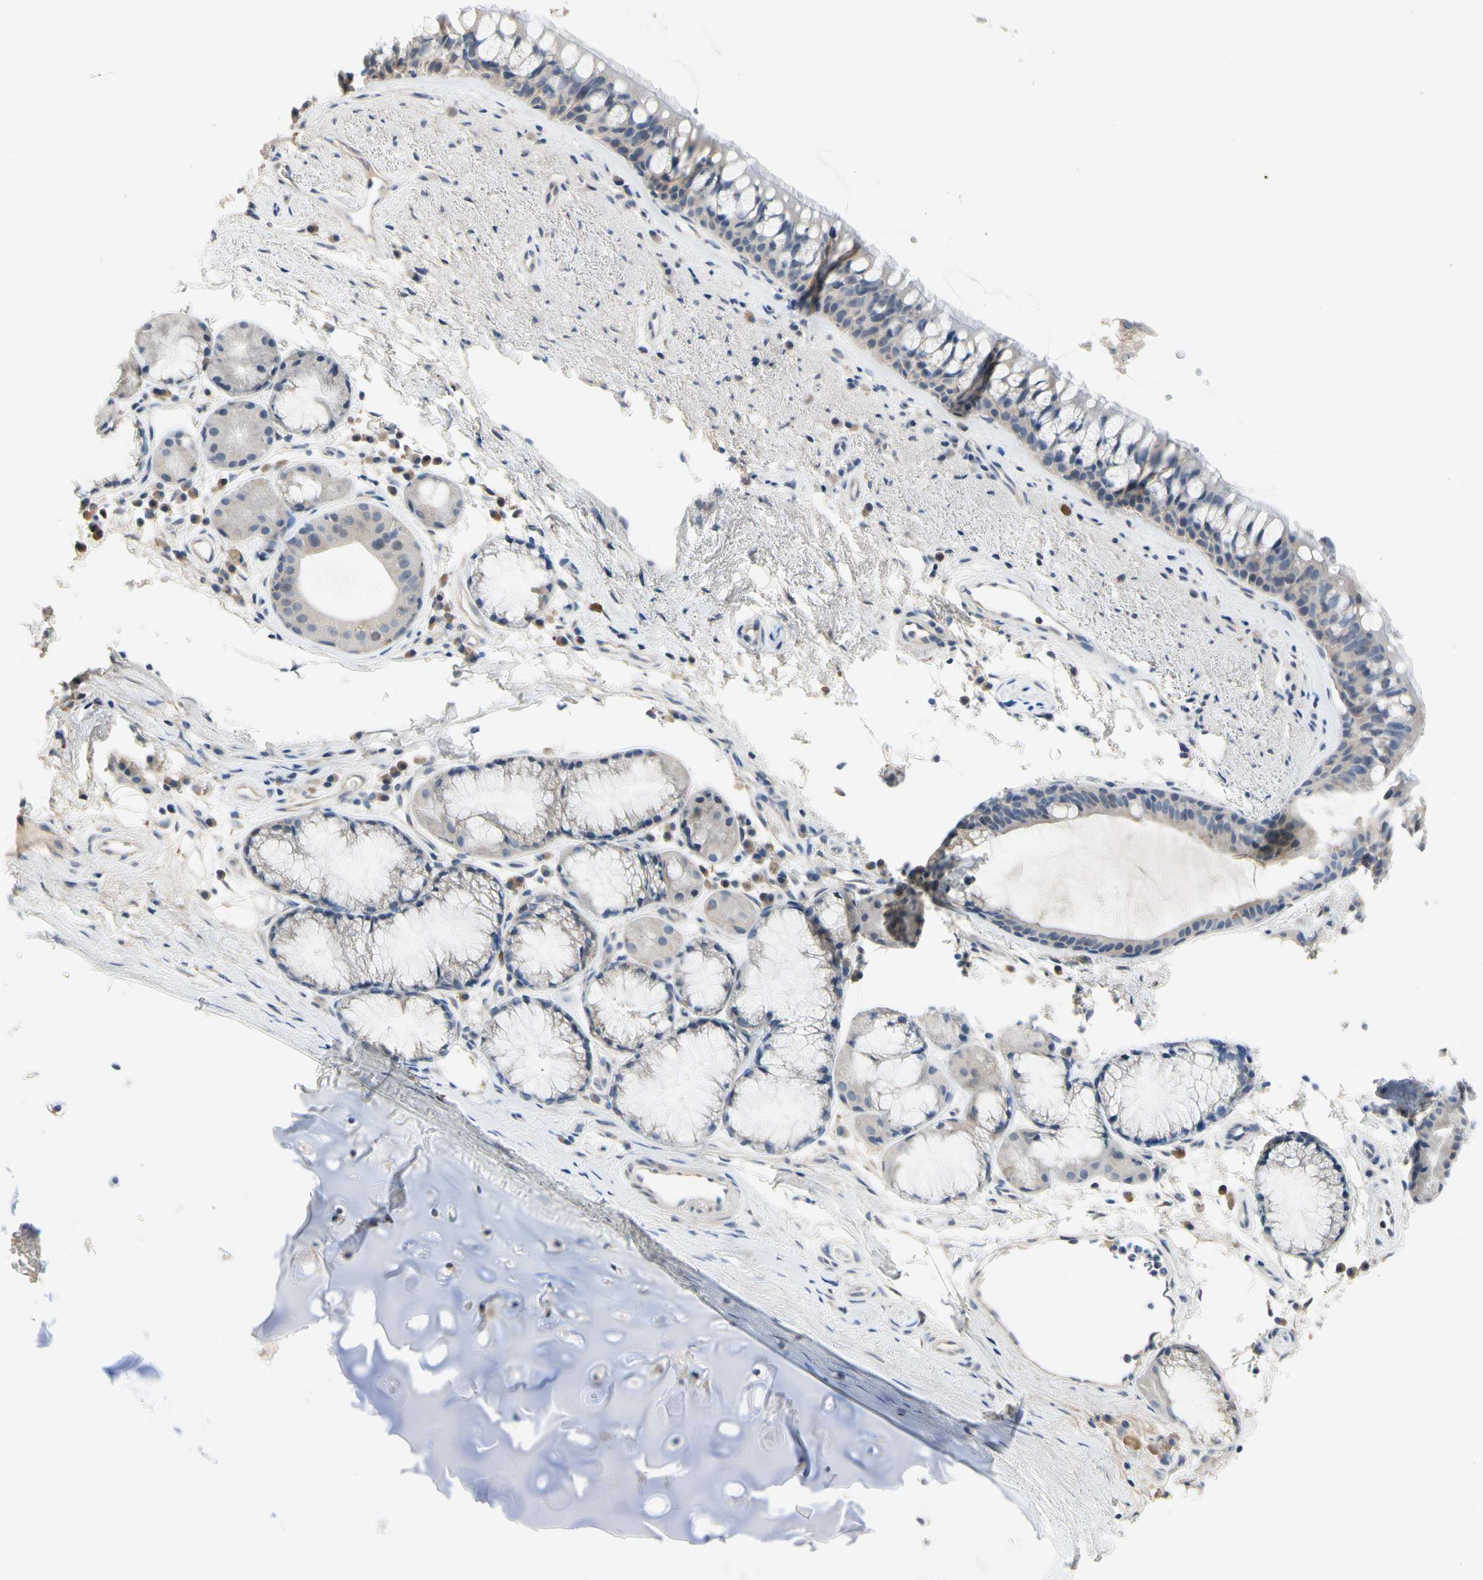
{"staining": {"intensity": "weak", "quantity": "<25%", "location": "cytoplasmic/membranous"}, "tissue": "bronchus", "cell_type": "Respiratory epithelial cells", "image_type": "normal", "snomed": [{"axis": "morphology", "description": "Normal tissue, NOS"}, {"axis": "topography", "description": "Bronchus"}], "caption": "This is an immunohistochemistry histopathology image of benign bronchus. There is no expression in respiratory epithelial cells.", "gene": "GAS6", "patient": {"sex": "female", "age": 54}}